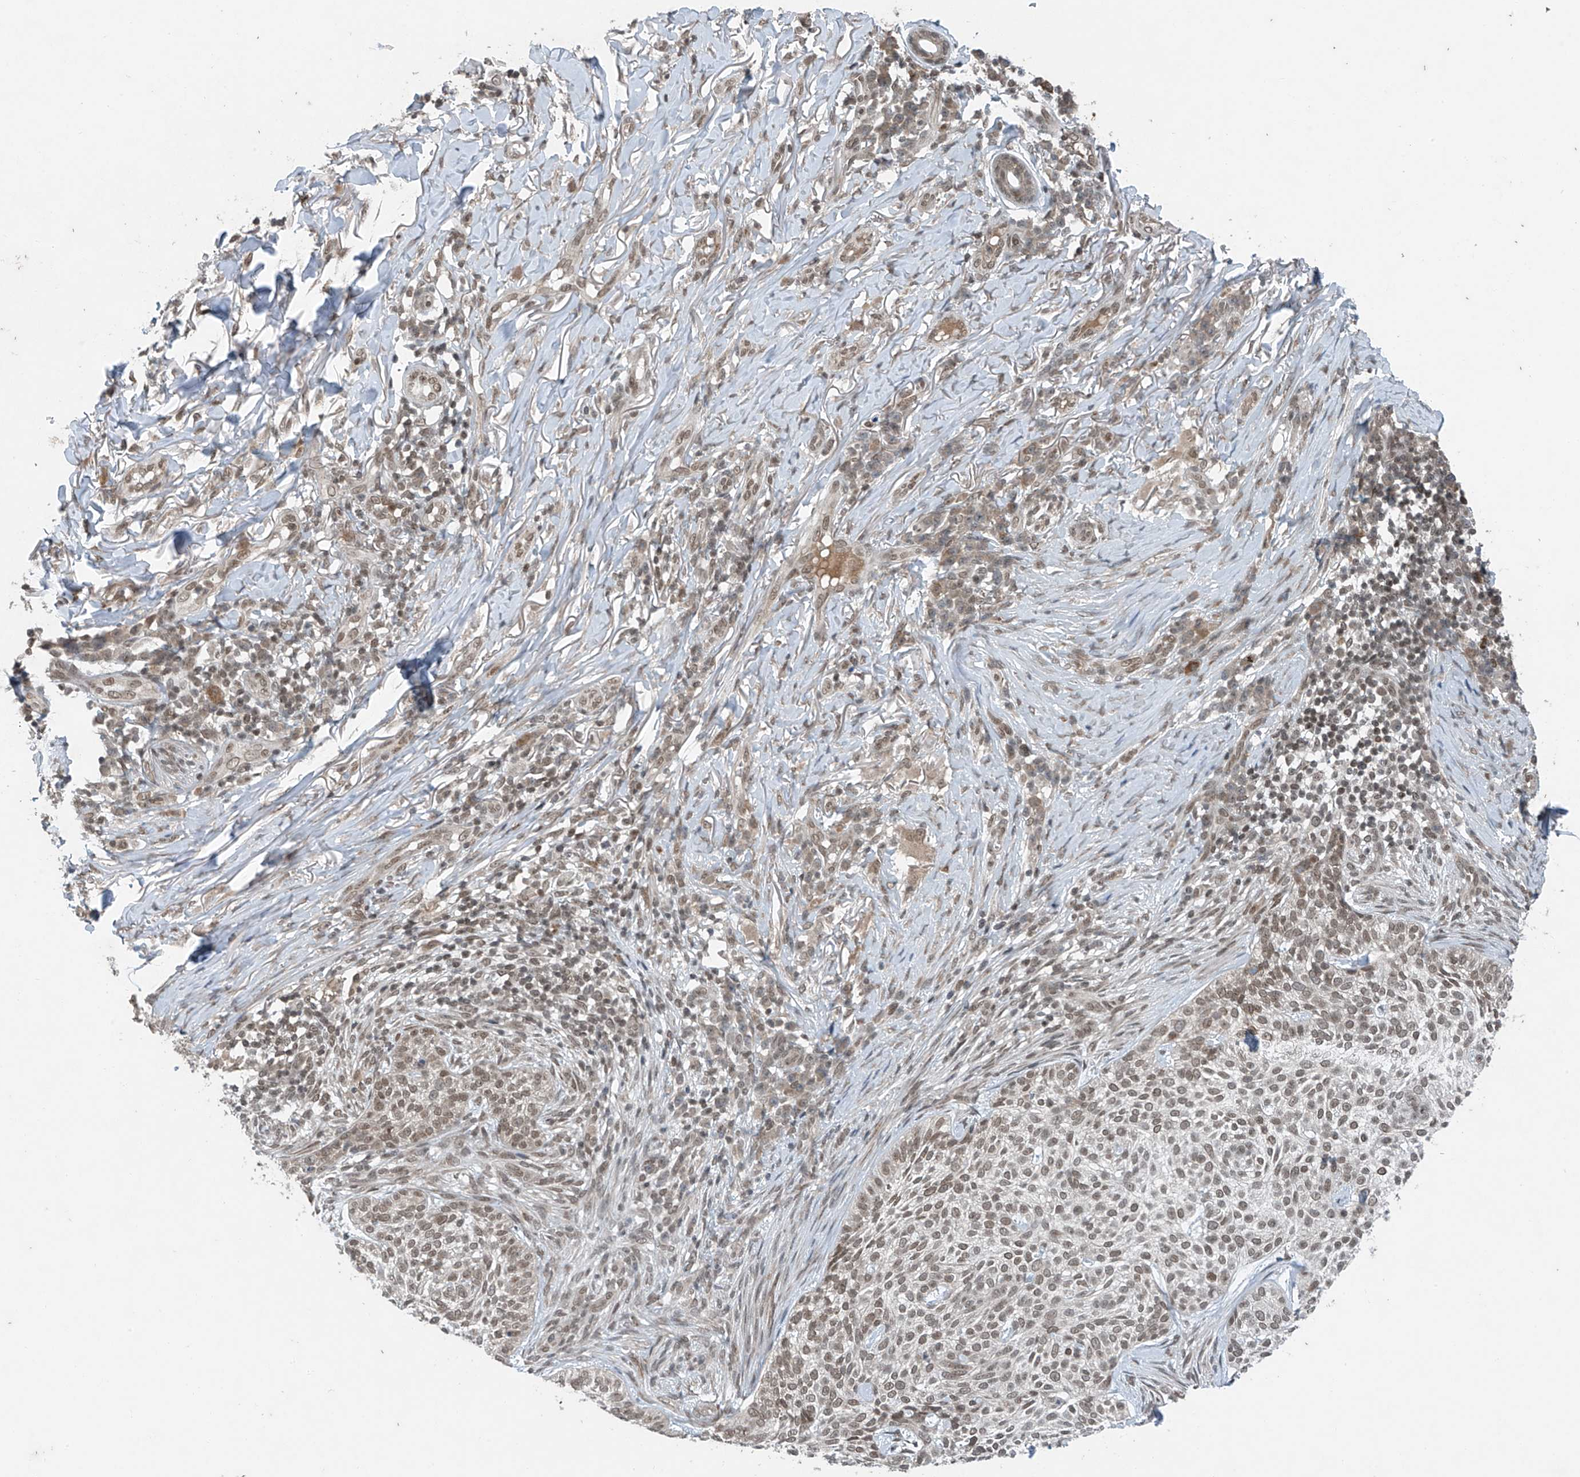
{"staining": {"intensity": "weak", "quantity": ">75%", "location": "nuclear"}, "tissue": "skin cancer", "cell_type": "Tumor cells", "image_type": "cancer", "snomed": [{"axis": "morphology", "description": "Basal cell carcinoma"}, {"axis": "topography", "description": "Skin"}], "caption": "Immunohistochemical staining of skin cancer (basal cell carcinoma) shows low levels of weak nuclear protein positivity in about >75% of tumor cells. The protein is stained brown, and the nuclei are stained in blue (DAB IHC with brightfield microscopy, high magnification).", "gene": "TAF8", "patient": {"sex": "female", "age": 64}}